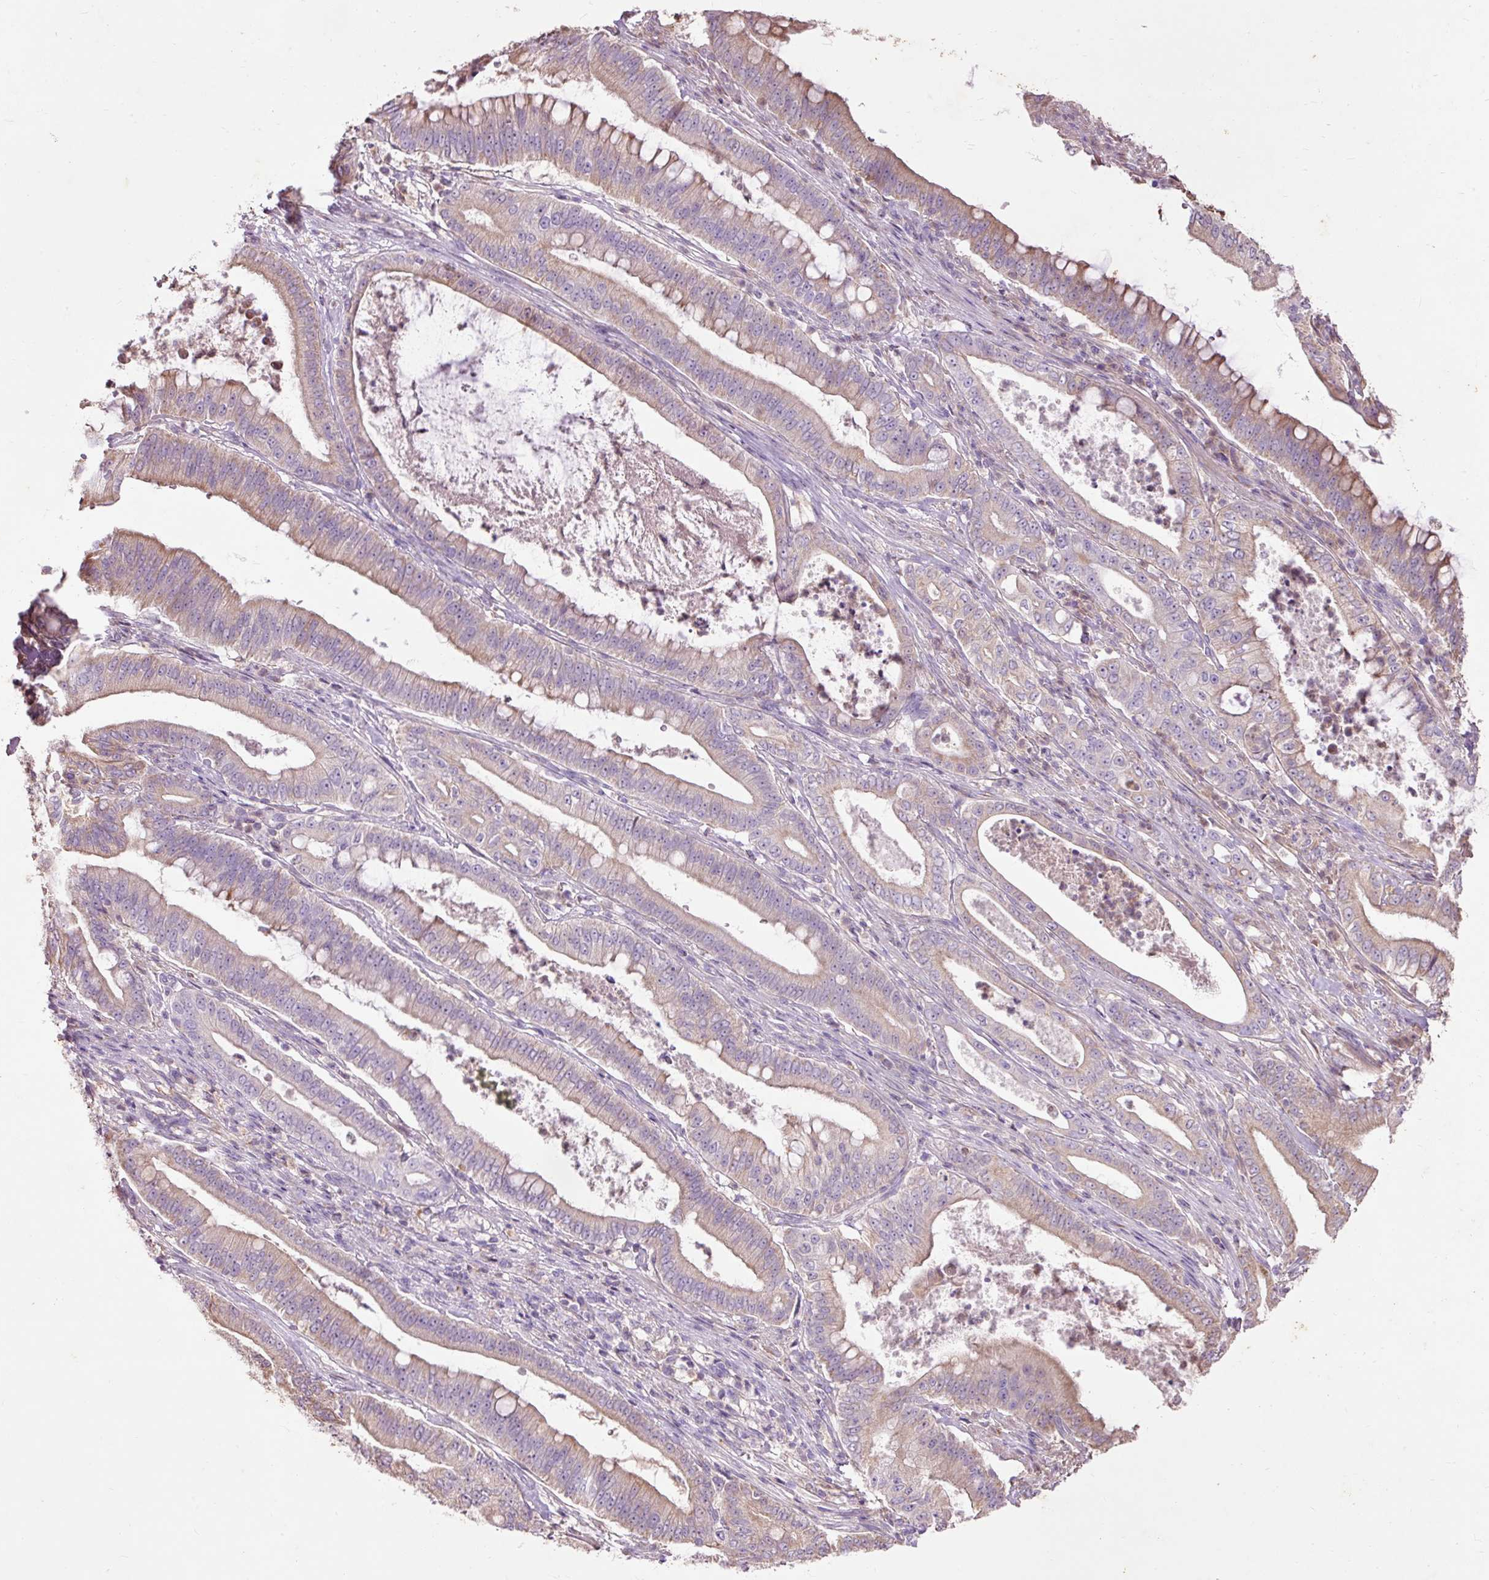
{"staining": {"intensity": "weak", "quantity": "25%-75%", "location": "cytoplasmic/membranous"}, "tissue": "pancreatic cancer", "cell_type": "Tumor cells", "image_type": "cancer", "snomed": [{"axis": "morphology", "description": "Adenocarcinoma, NOS"}, {"axis": "topography", "description": "Pancreas"}], "caption": "Pancreatic cancer tissue exhibits weak cytoplasmic/membranous positivity in about 25%-75% of tumor cells, visualized by immunohistochemistry. The protein of interest is shown in brown color, while the nuclei are stained blue.", "gene": "PRDX5", "patient": {"sex": "male", "age": 71}}